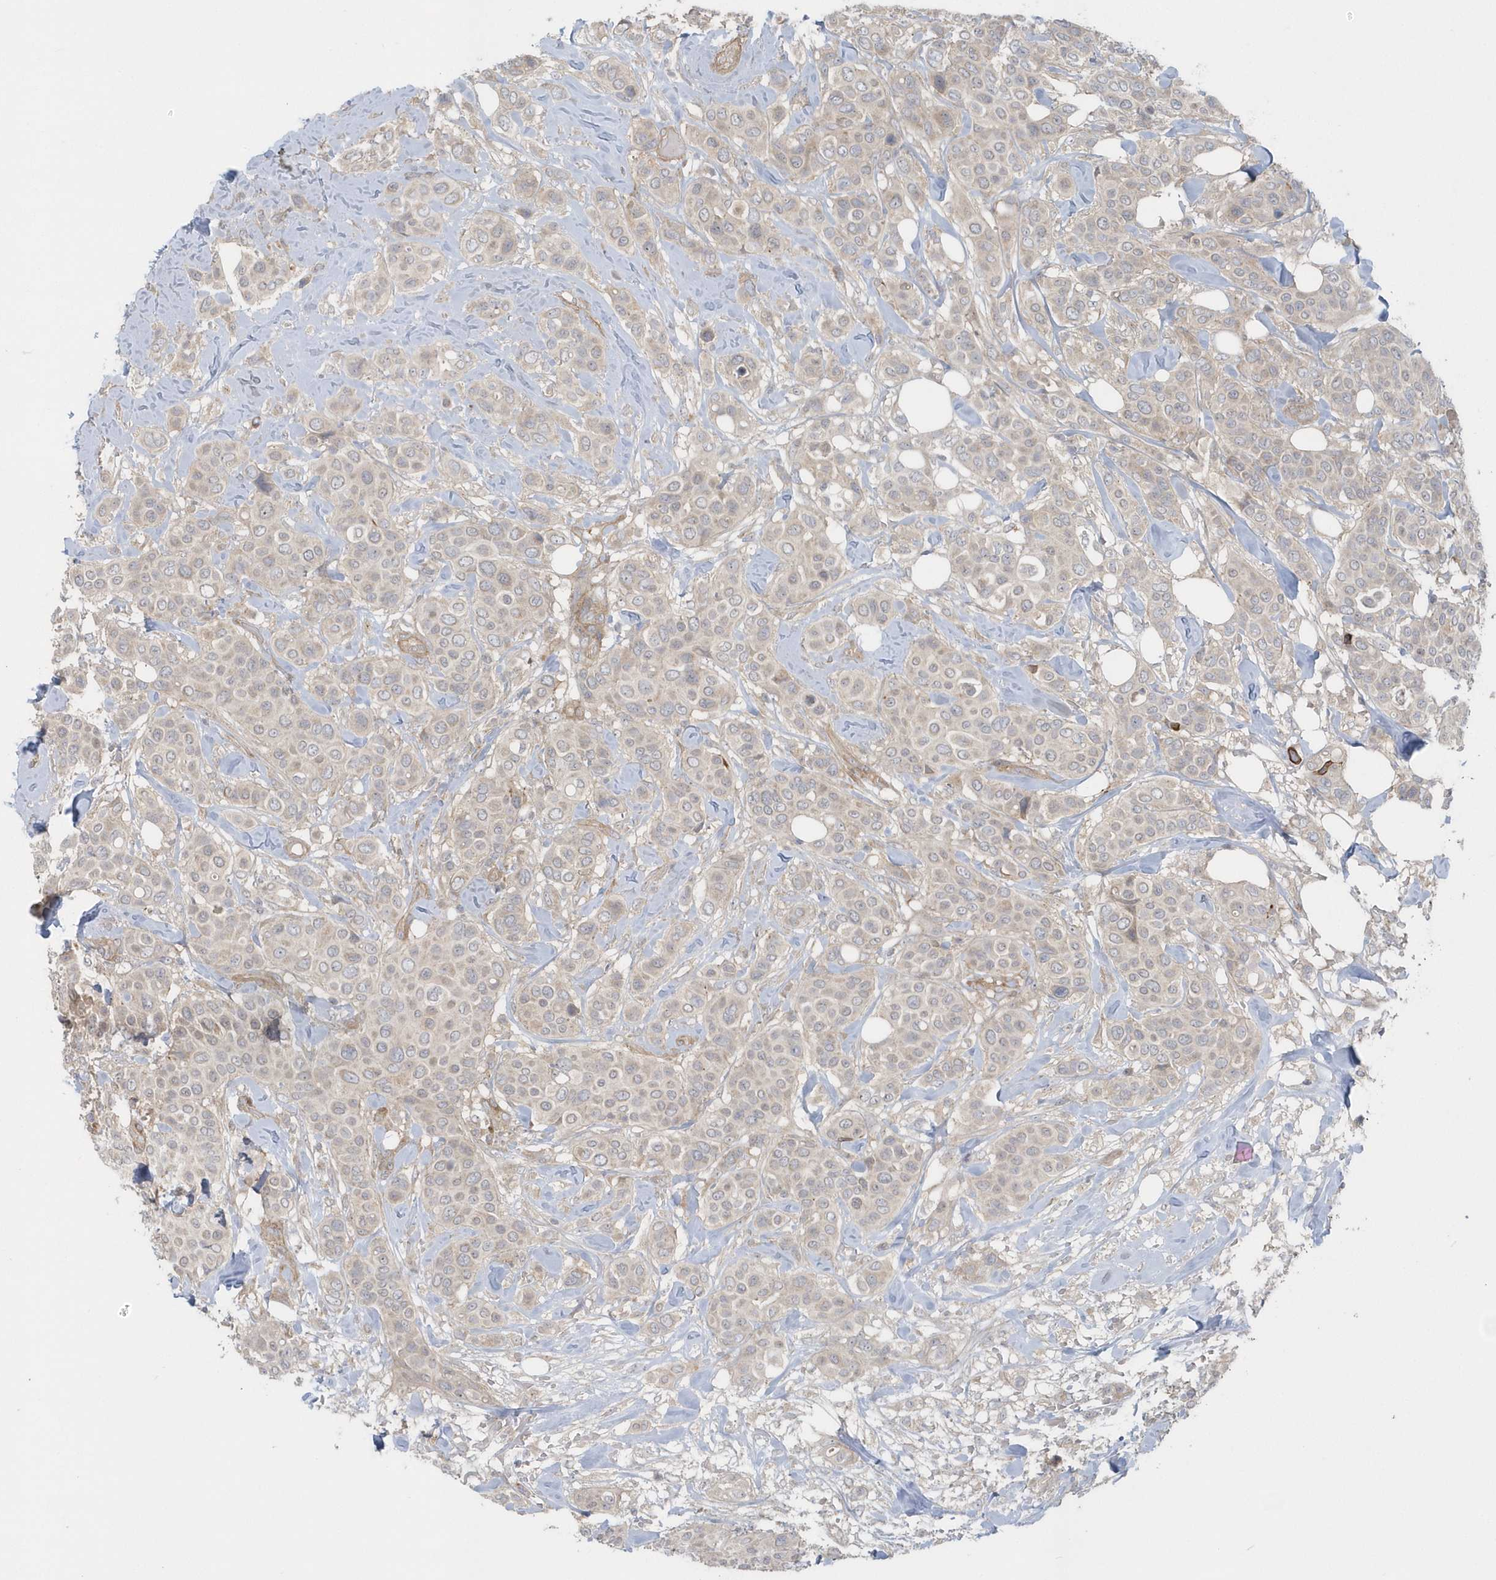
{"staining": {"intensity": "negative", "quantity": "none", "location": "none"}, "tissue": "breast cancer", "cell_type": "Tumor cells", "image_type": "cancer", "snomed": [{"axis": "morphology", "description": "Lobular carcinoma"}, {"axis": "topography", "description": "Breast"}], "caption": "The histopathology image demonstrates no staining of tumor cells in breast cancer.", "gene": "ACTR1A", "patient": {"sex": "female", "age": 51}}